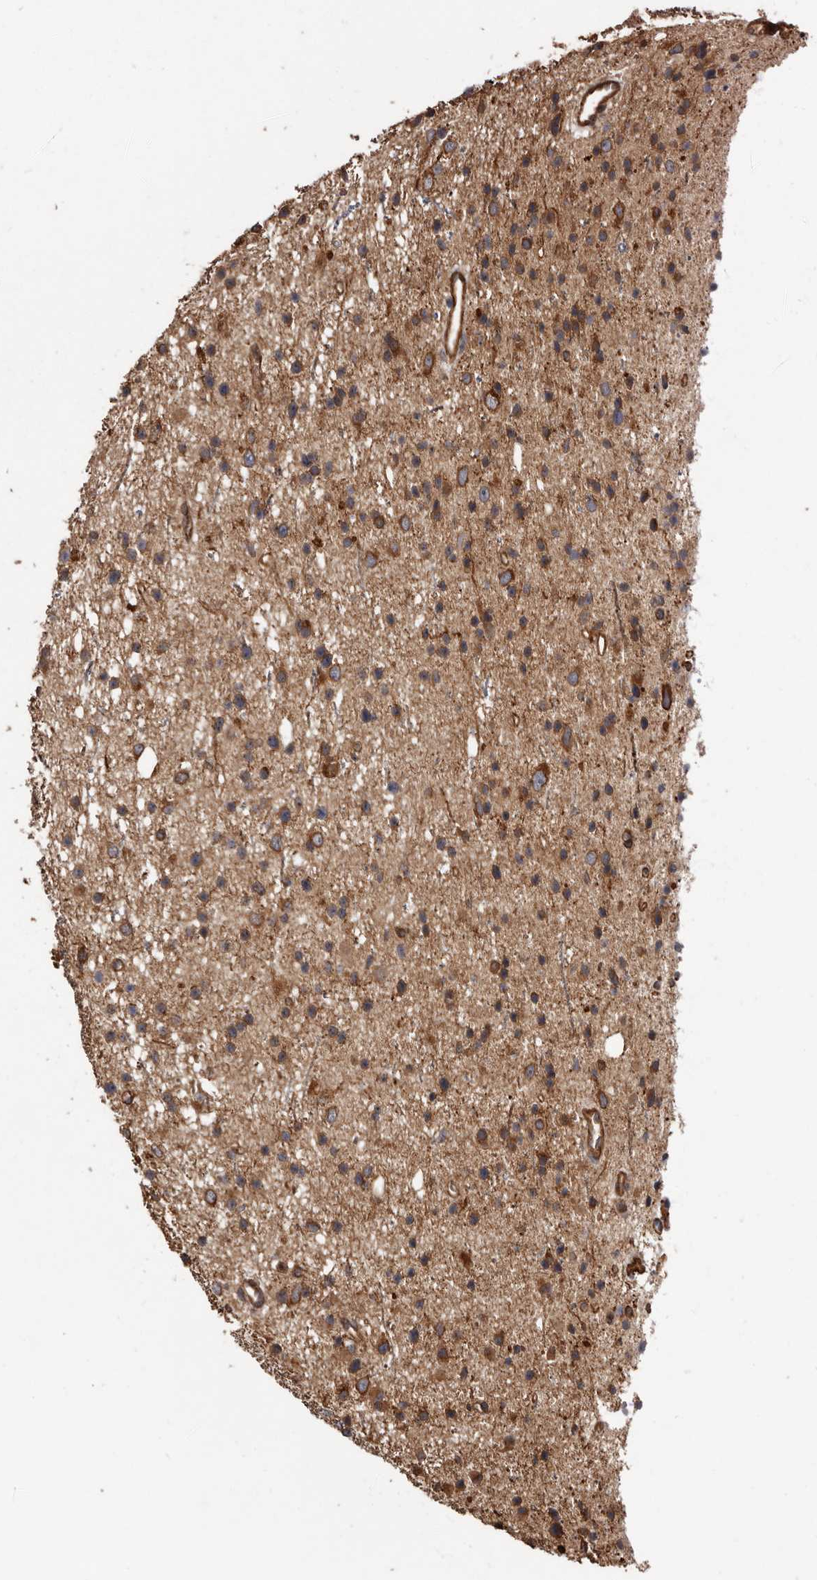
{"staining": {"intensity": "weak", "quantity": "25%-75%", "location": "cytoplasmic/membranous"}, "tissue": "glioma", "cell_type": "Tumor cells", "image_type": "cancer", "snomed": [{"axis": "morphology", "description": "Glioma, malignant, Low grade"}, {"axis": "topography", "description": "Cerebral cortex"}], "caption": "Immunohistochemistry (IHC) (DAB (3,3'-diaminobenzidine)) staining of glioma shows weak cytoplasmic/membranous protein positivity in approximately 25%-75% of tumor cells.", "gene": "ARHGEF5", "patient": {"sex": "female", "age": 39}}